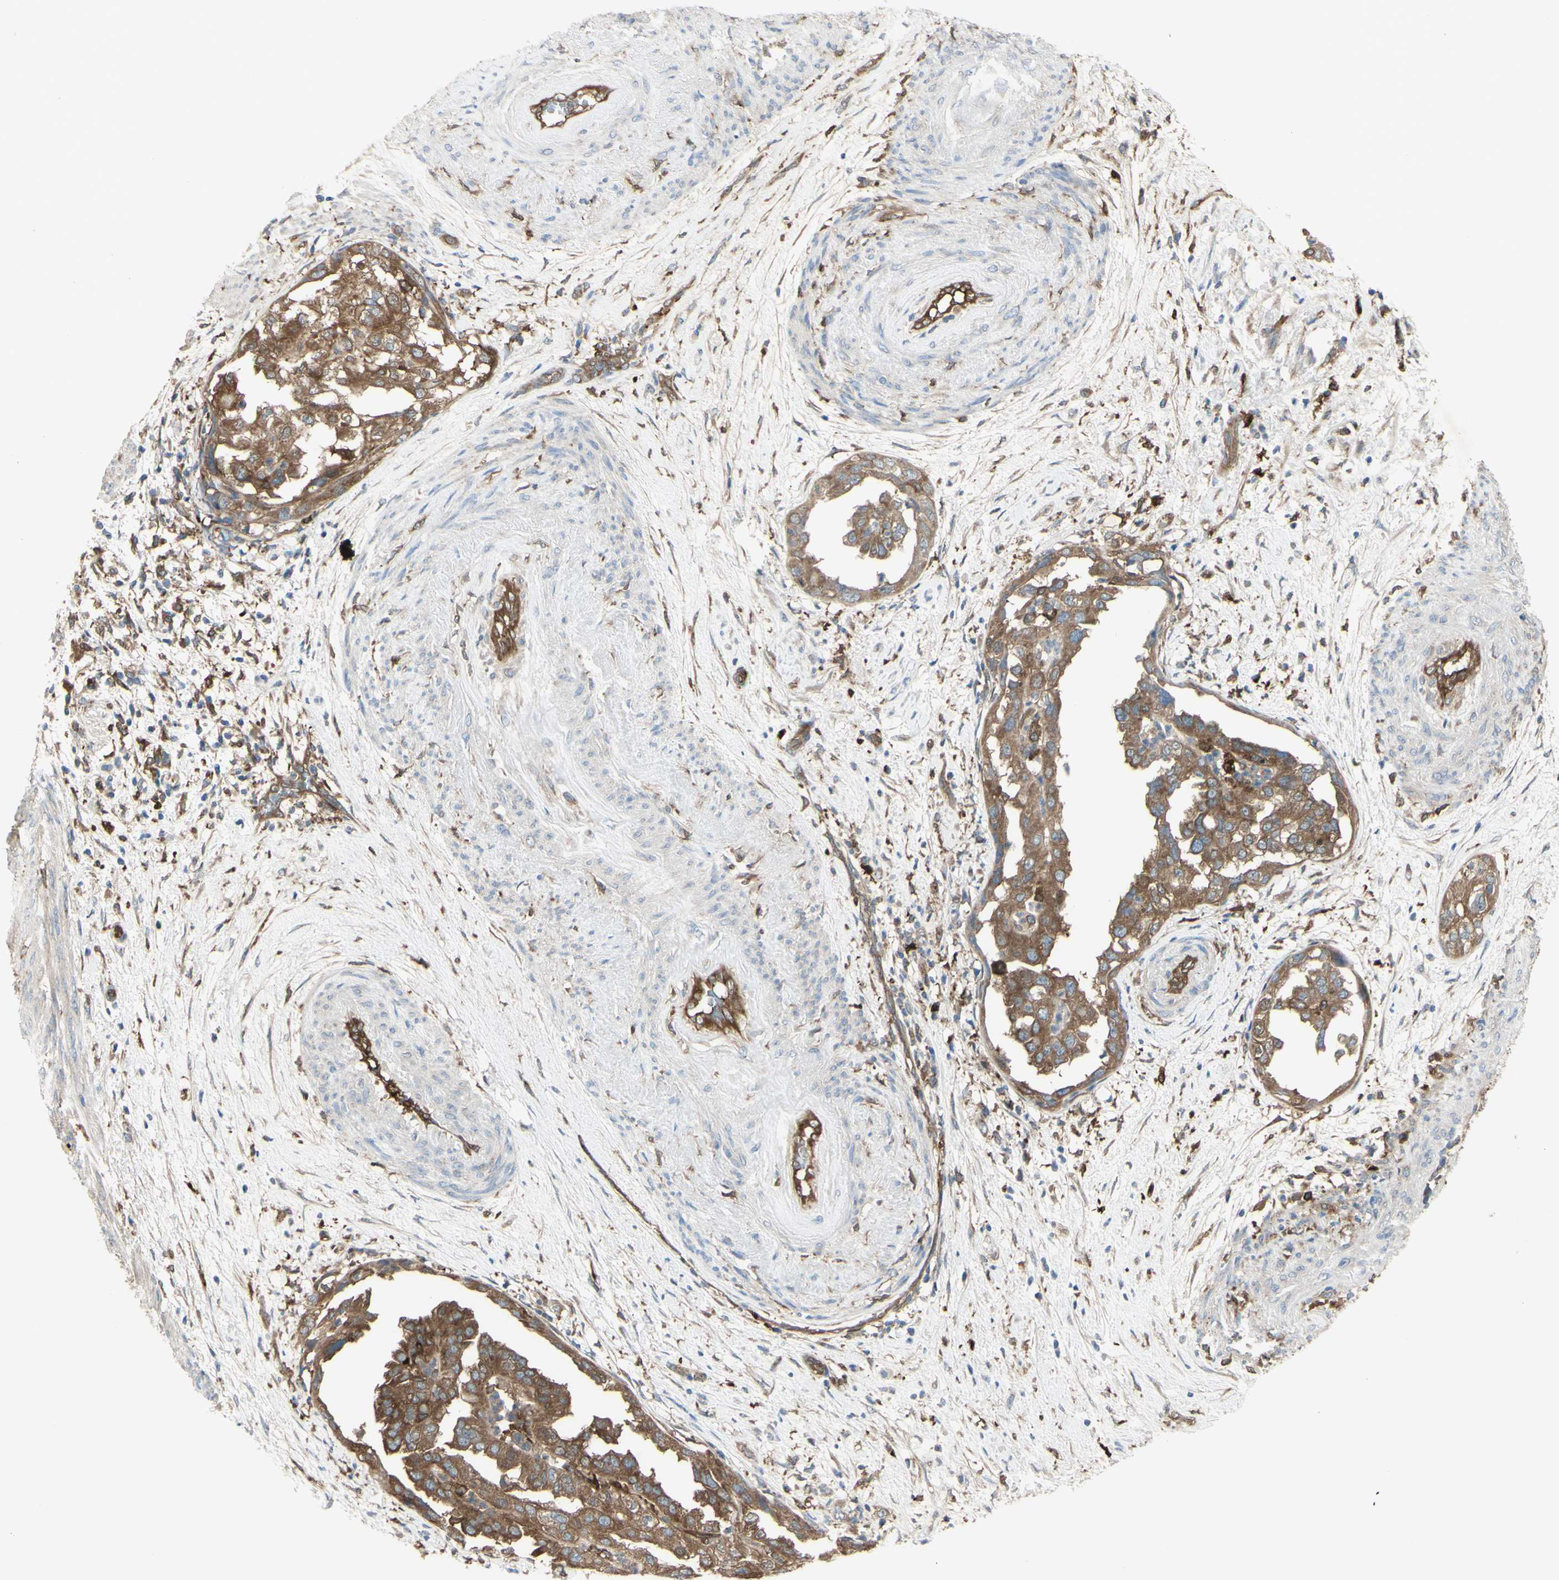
{"staining": {"intensity": "moderate", "quantity": ">75%", "location": "cytoplasmic/membranous"}, "tissue": "endometrial cancer", "cell_type": "Tumor cells", "image_type": "cancer", "snomed": [{"axis": "morphology", "description": "Adenocarcinoma, NOS"}, {"axis": "topography", "description": "Endometrium"}], "caption": "Immunohistochemical staining of human adenocarcinoma (endometrial) exhibits medium levels of moderate cytoplasmic/membranous protein staining in approximately >75% of tumor cells.", "gene": "IGSF9B", "patient": {"sex": "female", "age": 85}}